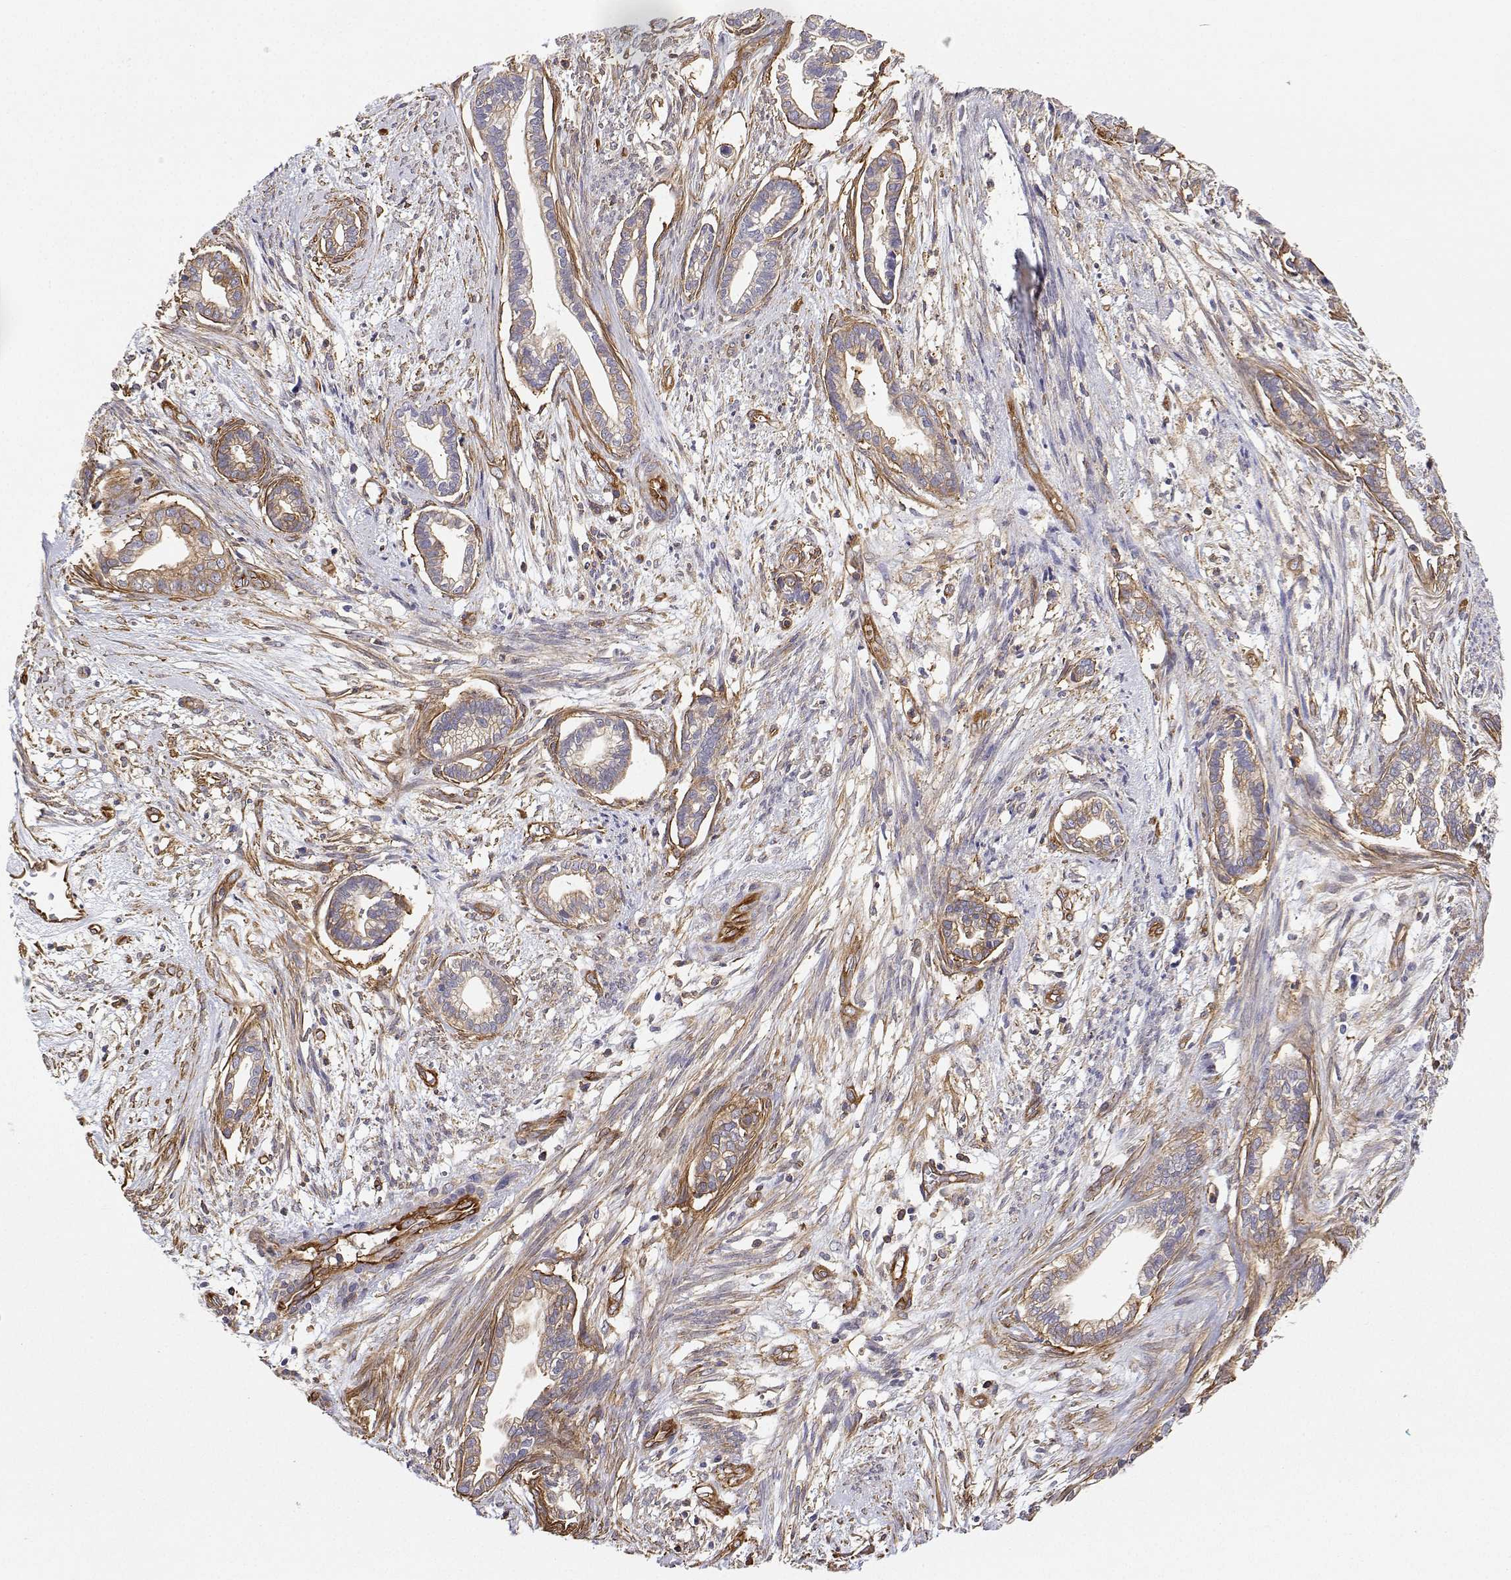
{"staining": {"intensity": "weak", "quantity": "25%-75%", "location": "cytoplasmic/membranous"}, "tissue": "cervical cancer", "cell_type": "Tumor cells", "image_type": "cancer", "snomed": [{"axis": "morphology", "description": "Adenocarcinoma, NOS"}, {"axis": "topography", "description": "Cervix"}], "caption": "A brown stain labels weak cytoplasmic/membranous expression of a protein in cervical cancer tumor cells.", "gene": "MYH9", "patient": {"sex": "female", "age": 62}}